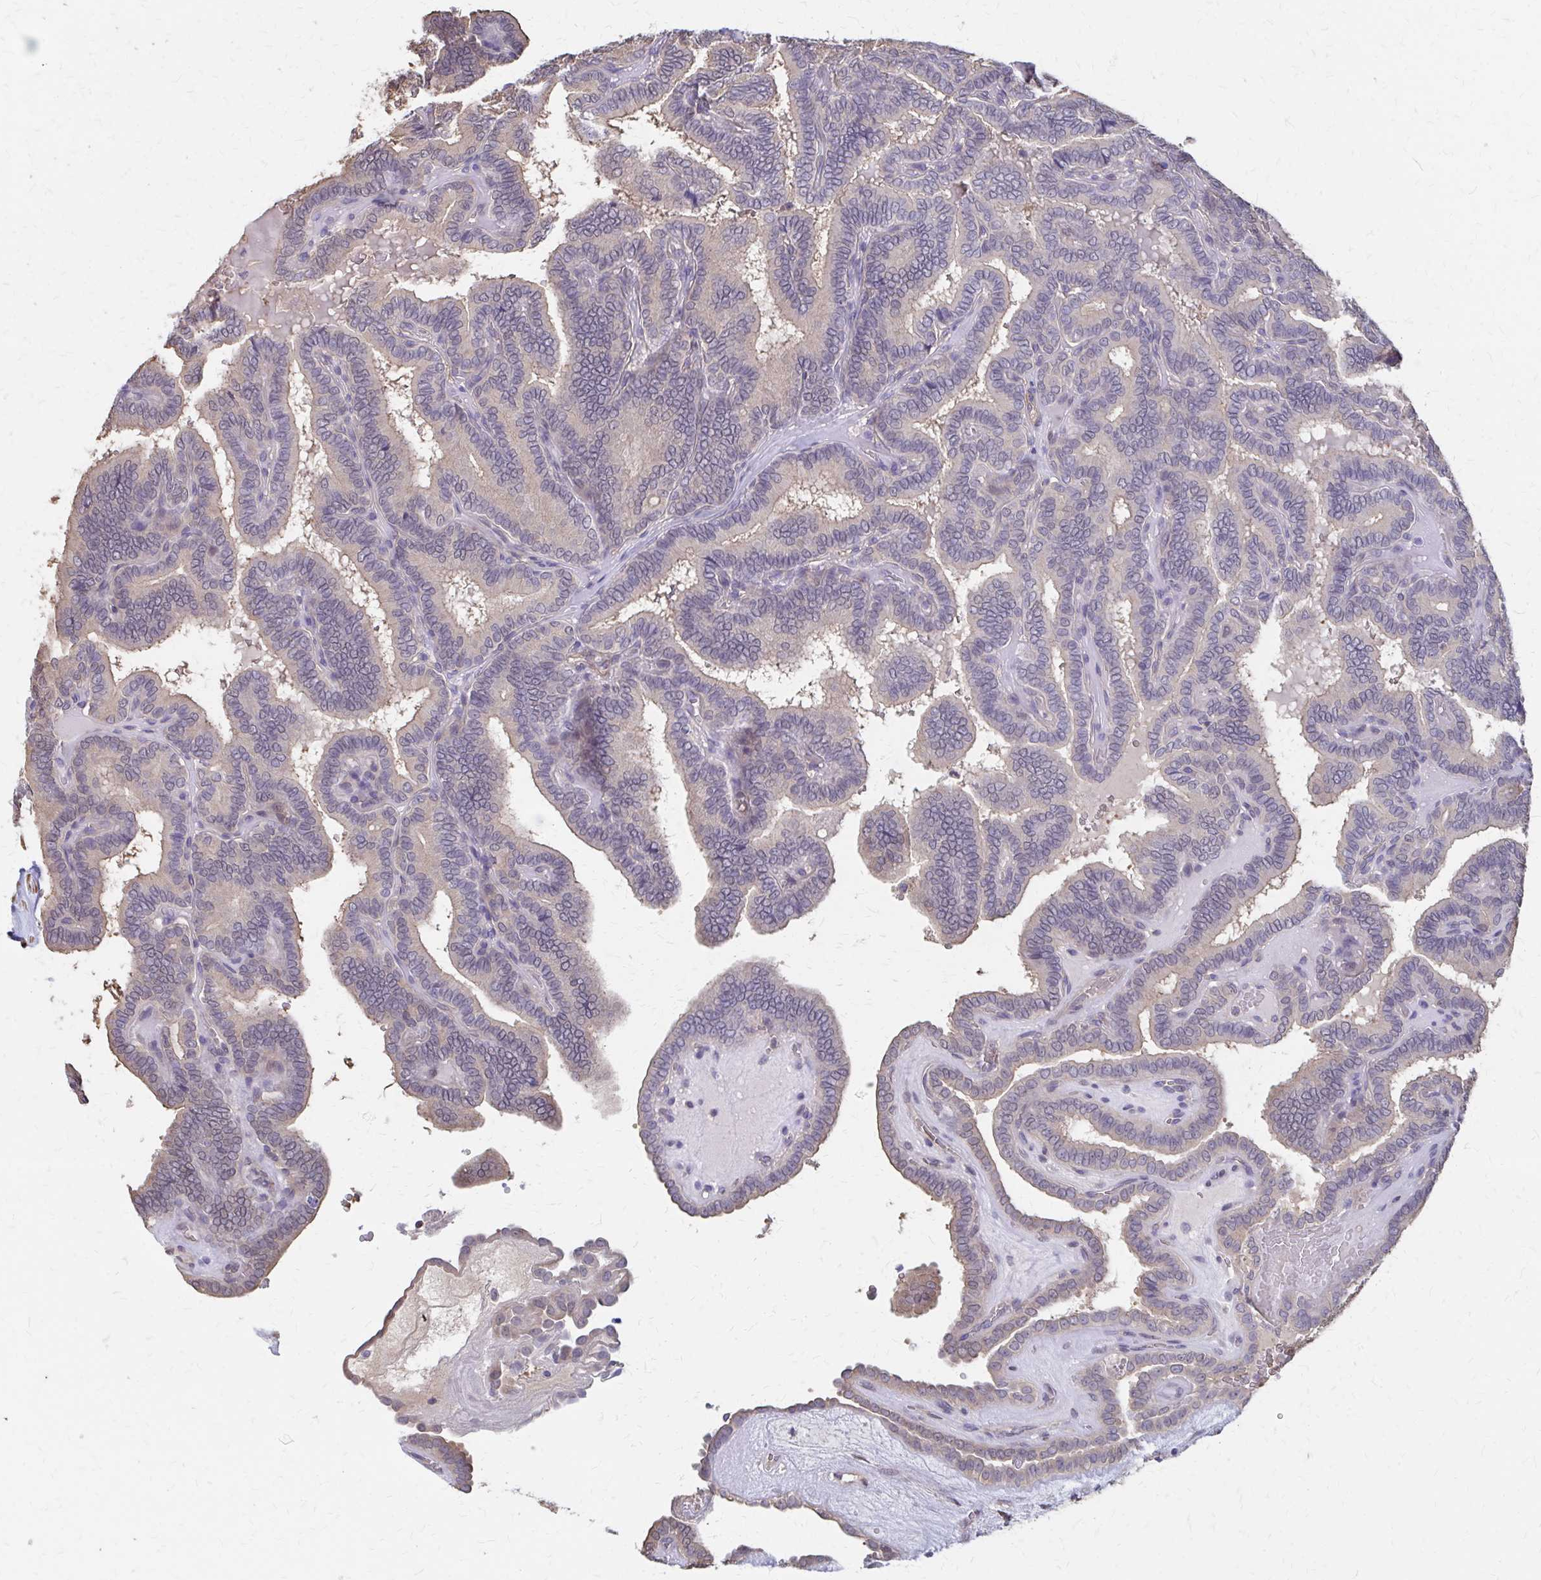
{"staining": {"intensity": "weak", "quantity": "25%-75%", "location": "cytoplasmic/membranous"}, "tissue": "thyroid cancer", "cell_type": "Tumor cells", "image_type": "cancer", "snomed": [{"axis": "morphology", "description": "Papillary adenocarcinoma, NOS"}, {"axis": "topography", "description": "Thyroid gland"}], "caption": "IHC photomicrograph of neoplastic tissue: thyroid cancer stained using immunohistochemistry (IHC) reveals low levels of weak protein expression localized specifically in the cytoplasmic/membranous of tumor cells, appearing as a cytoplasmic/membranous brown color.", "gene": "IFI44L", "patient": {"sex": "female", "age": 21}}